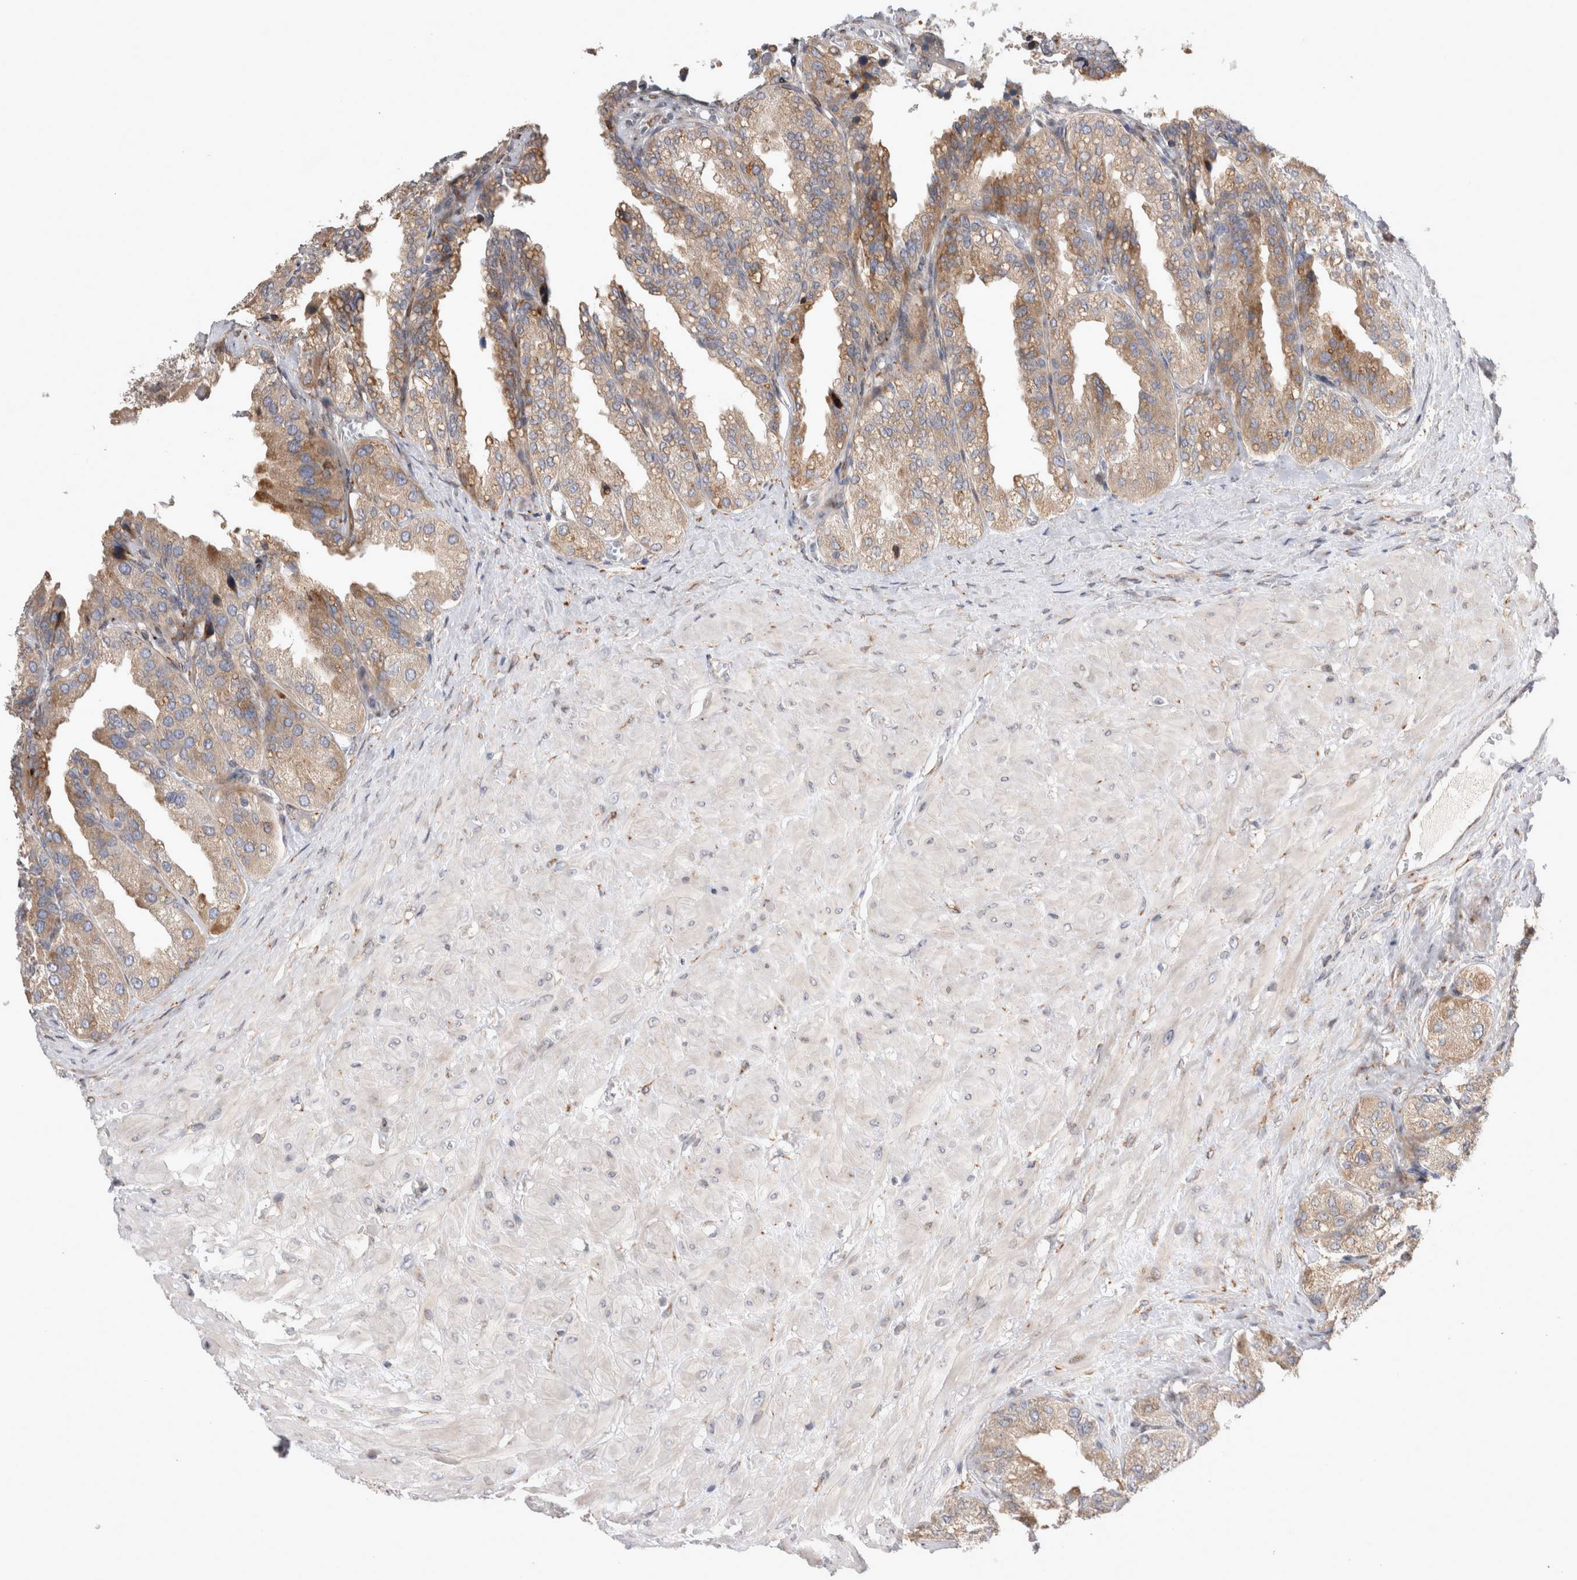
{"staining": {"intensity": "moderate", "quantity": ">75%", "location": "cytoplasmic/membranous"}, "tissue": "seminal vesicle", "cell_type": "Glandular cells", "image_type": "normal", "snomed": [{"axis": "morphology", "description": "Normal tissue, NOS"}, {"axis": "topography", "description": "Prostate"}, {"axis": "topography", "description": "Seminal veicle"}], "caption": "IHC photomicrograph of normal human seminal vesicle stained for a protein (brown), which displays medium levels of moderate cytoplasmic/membranous expression in approximately >75% of glandular cells.", "gene": "TRMT9B", "patient": {"sex": "male", "age": 51}}